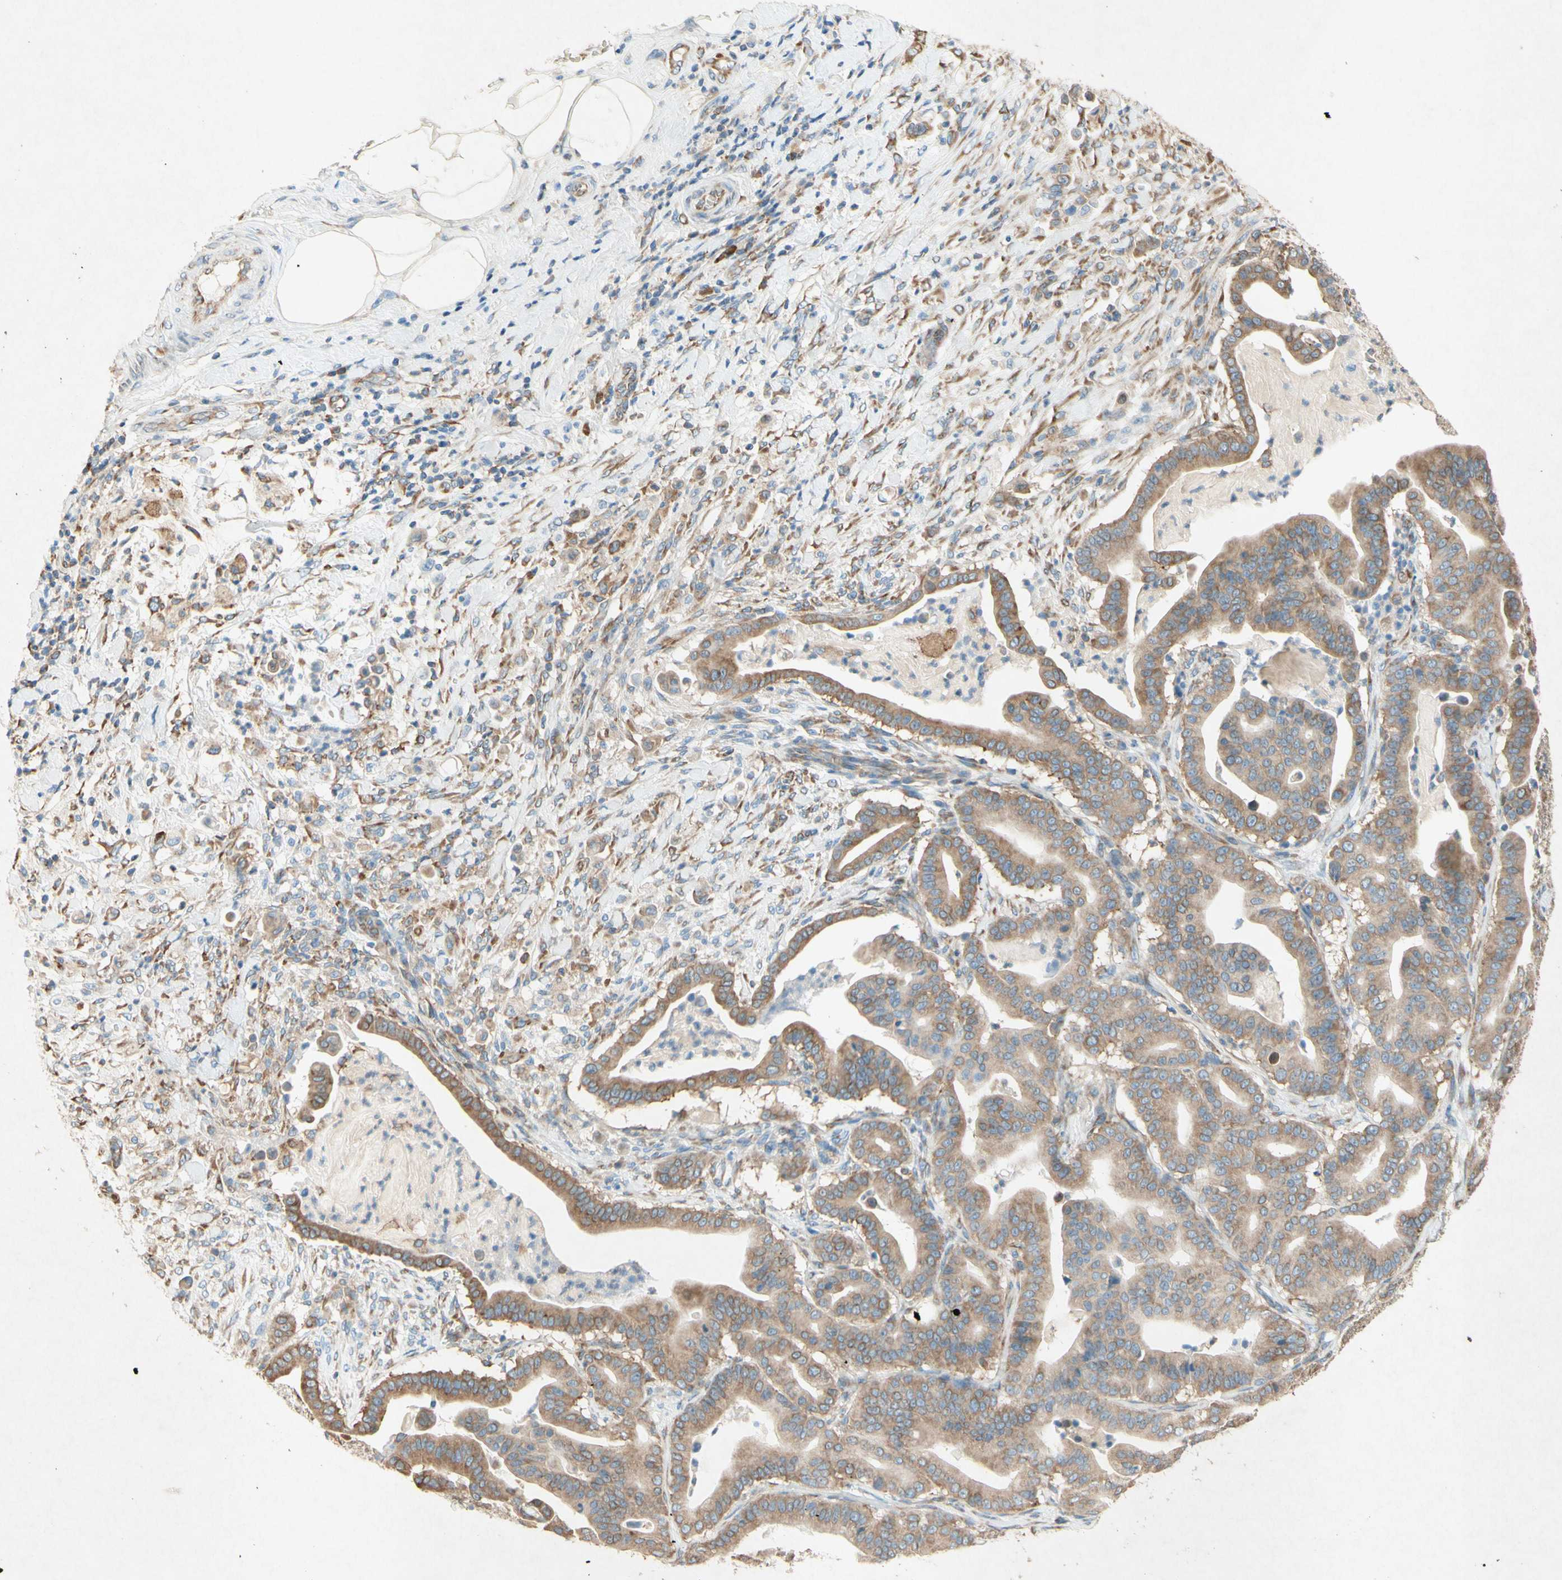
{"staining": {"intensity": "moderate", "quantity": ">75%", "location": "cytoplasmic/membranous"}, "tissue": "pancreatic cancer", "cell_type": "Tumor cells", "image_type": "cancer", "snomed": [{"axis": "morphology", "description": "Adenocarcinoma, NOS"}, {"axis": "topography", "description": "Pancreas"}], "caption": "A brown stain labels moderate cytoplasmic/membranous staining of a protein in pancreatic cancer tumor cells.", "gene": "PABPC1", "patient": {"sex": "male", "age": 63}}